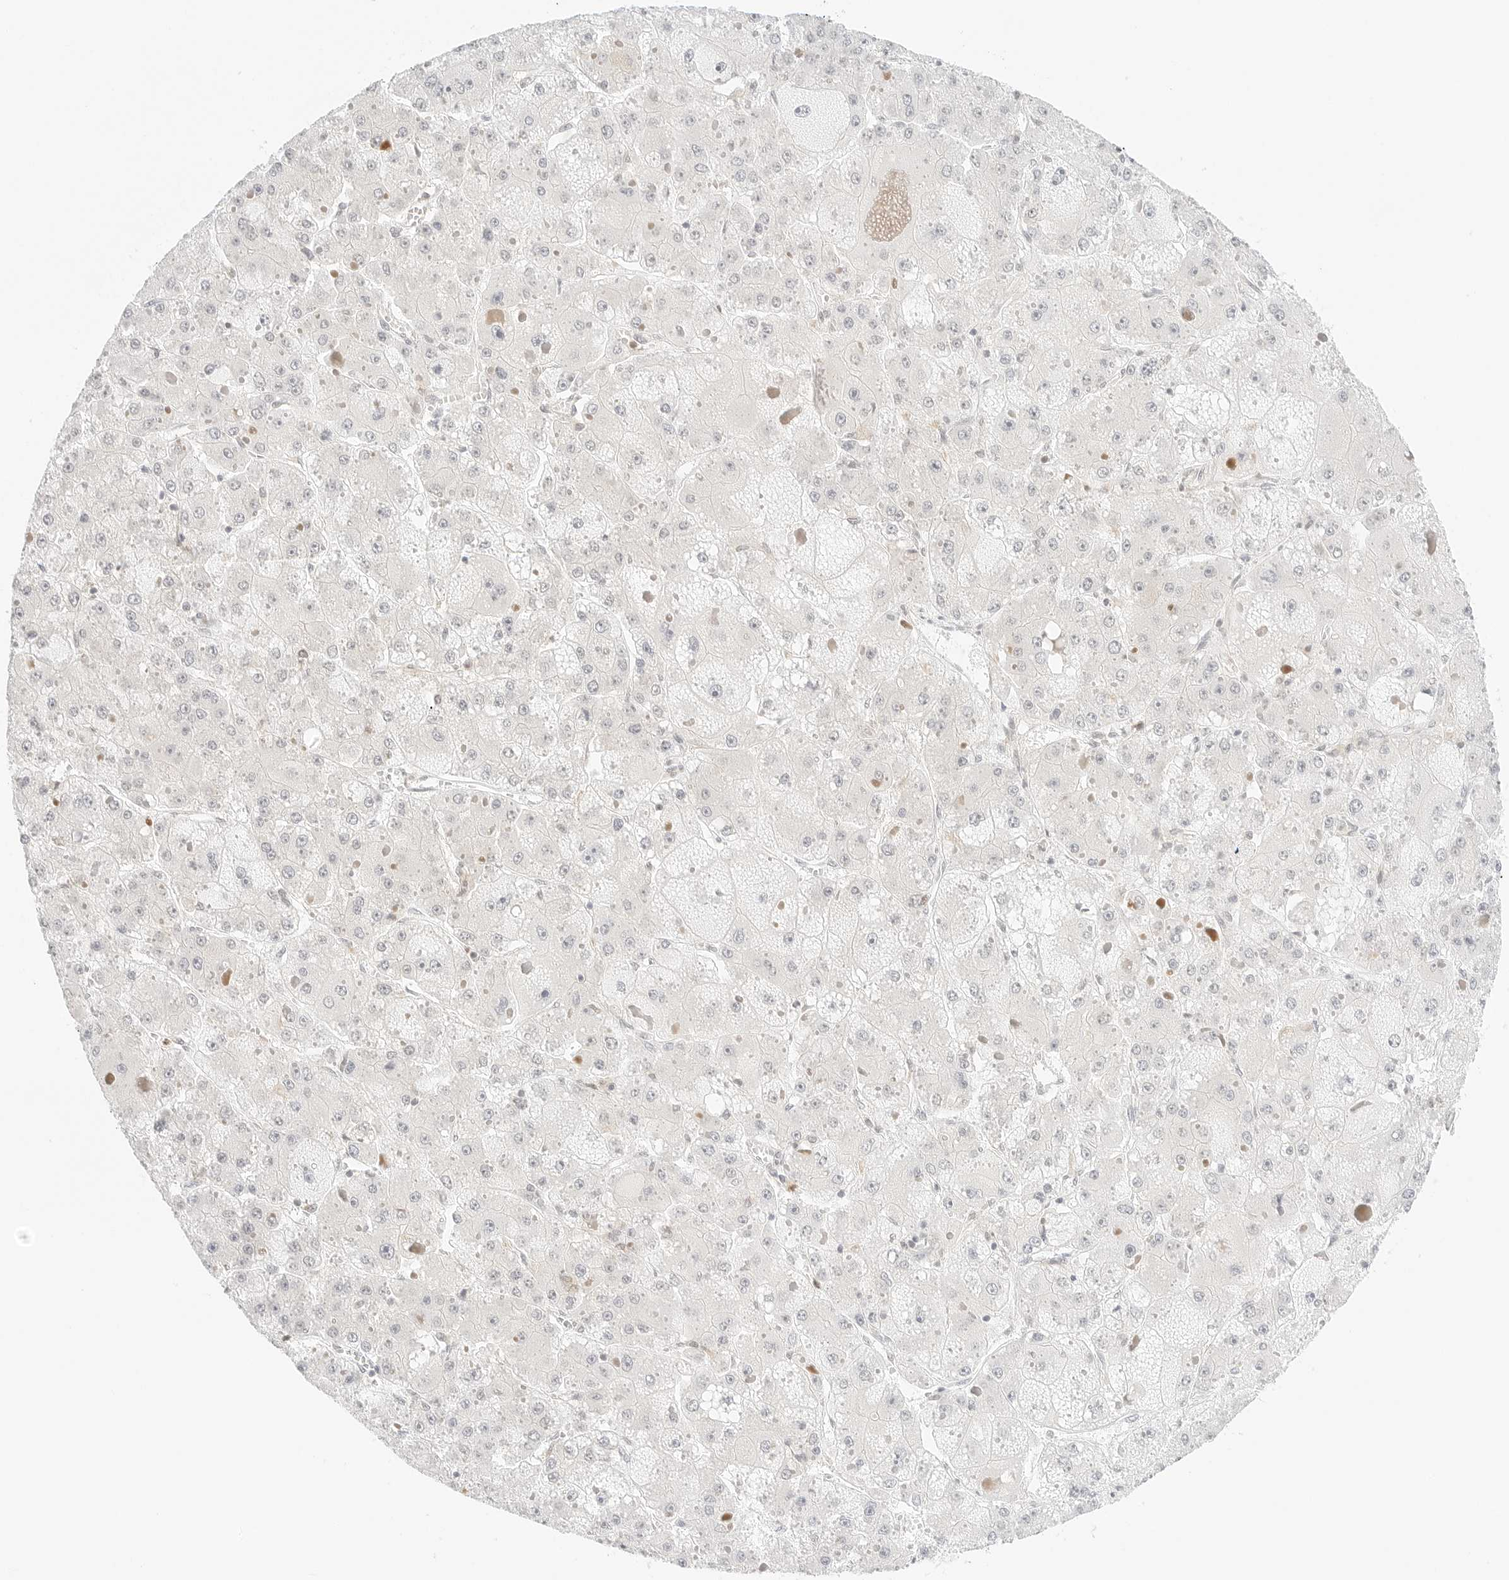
{"staining": {"intensity": "negative", "quantity": "none", "location": "none"}, "tissue": "liver cancer", "cell_type": "Tumor cells", "image_type": "cancer", "snomed": [{"axis": "morphology", "description": "Carcinoma, Hepatocellular, NOS"}, {"axis": "topography", "description": "Liver"}], "caption": "A micrograph of human liver cancer (hepatocellular carcinoma) is negative for staining in tumor cells. (DAB (3,3'-diaminobenzidine) IHC, high magnification).", "gene": "GNAS", "patient": {"sex": "female", "age": 73}}